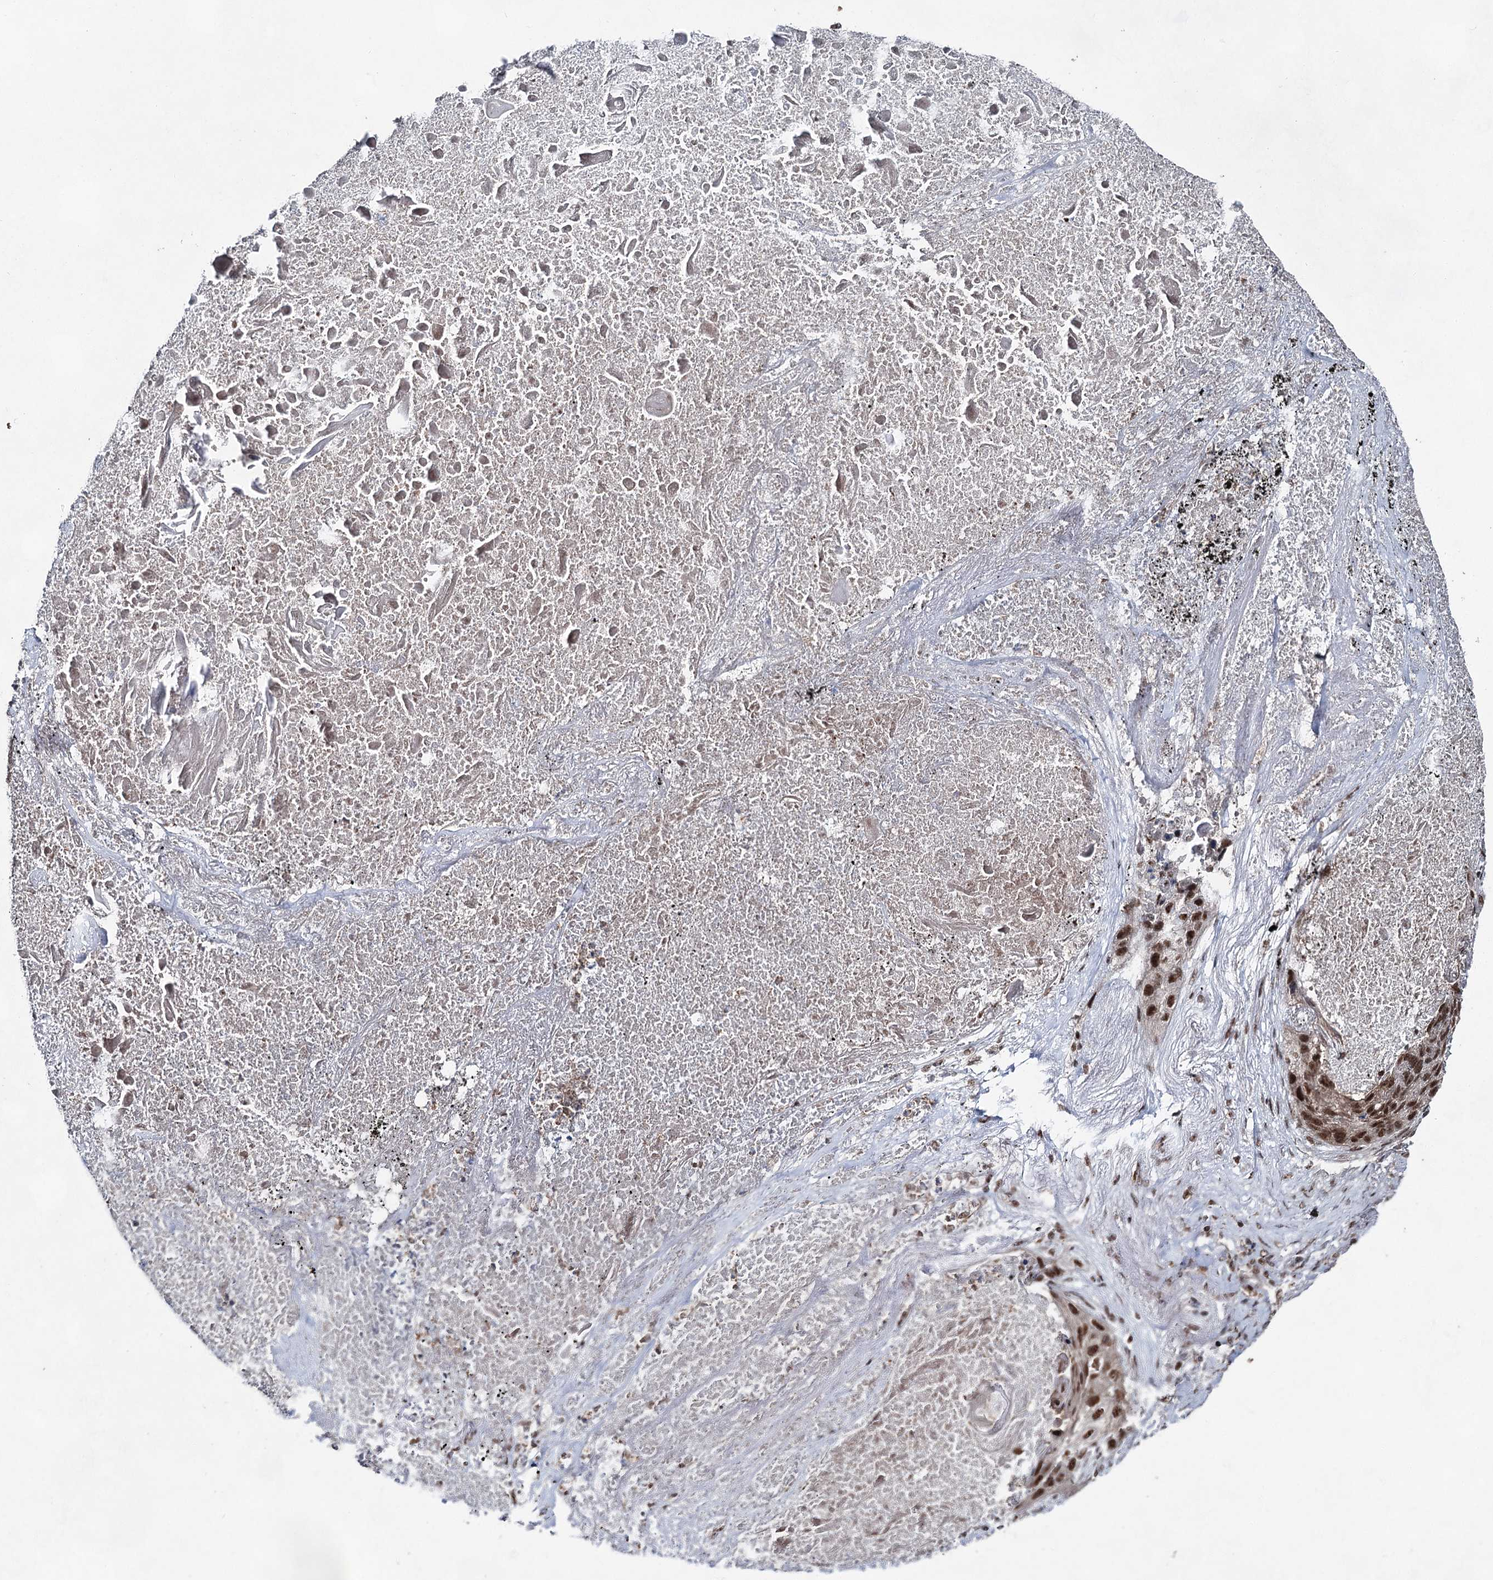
{"staining": {"intensity": "moderate", "quantity": ">75%", "location": "nuclear"}, "tissue": "lung cancer", "cell_type": "Tumor cells", "image_type": "cancer", "snomed": [{"axis": "morphology", "description": "Squamous cell carcinoma, NOS"}, {"axis": "topography", "description": "Lung"}], "caption": "Brown immunohistochemical staining in human lung cancer shows moderate nuclear positivity in about >75% of tumor cells.", "gene": "ZCCHC8", "patient": {"sex": "female", "age": 63}}